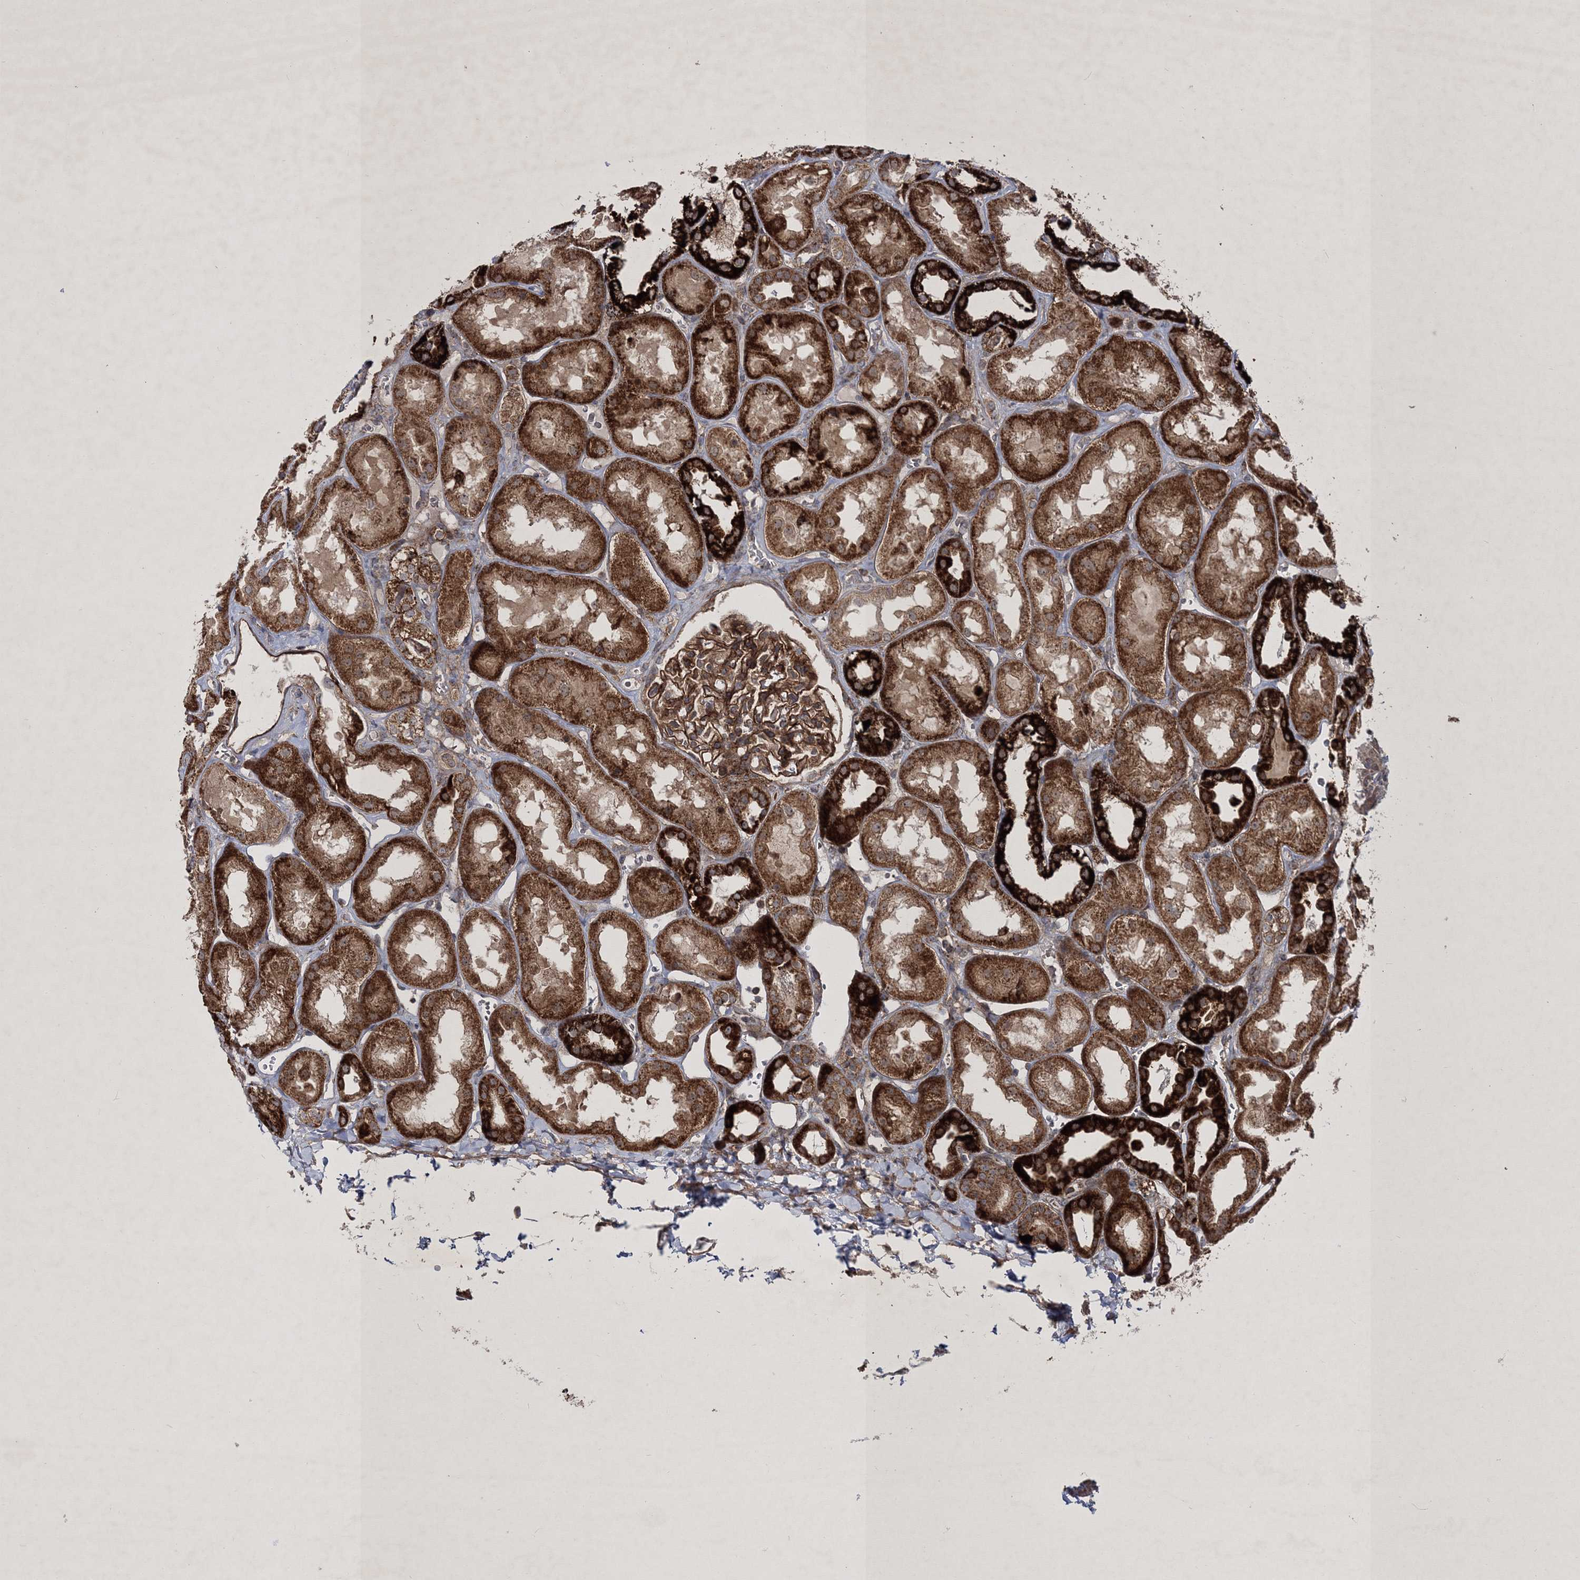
{"staining": {"intensity": "strong", "quantity": ">75%", "location": "cytoplasmic/membranous"}, "tissue": "kidney", "cell_type": "Cells in glomeruli", "image_type": "normal", "snomed": [{"axis": "morphology", "description": "Normal tissue, NOS"}, {"axis": "topography", "description": "Kidney"}], "caption": "High-power microscopy captured an IHC micrograph of unremarkable kidney, revealing strong cytoplasmic/membranous positivity in approximately >75% of cells in glomeruli.", "gene": "SCRN3", "patient": {"sex": "male", "age": 70}}